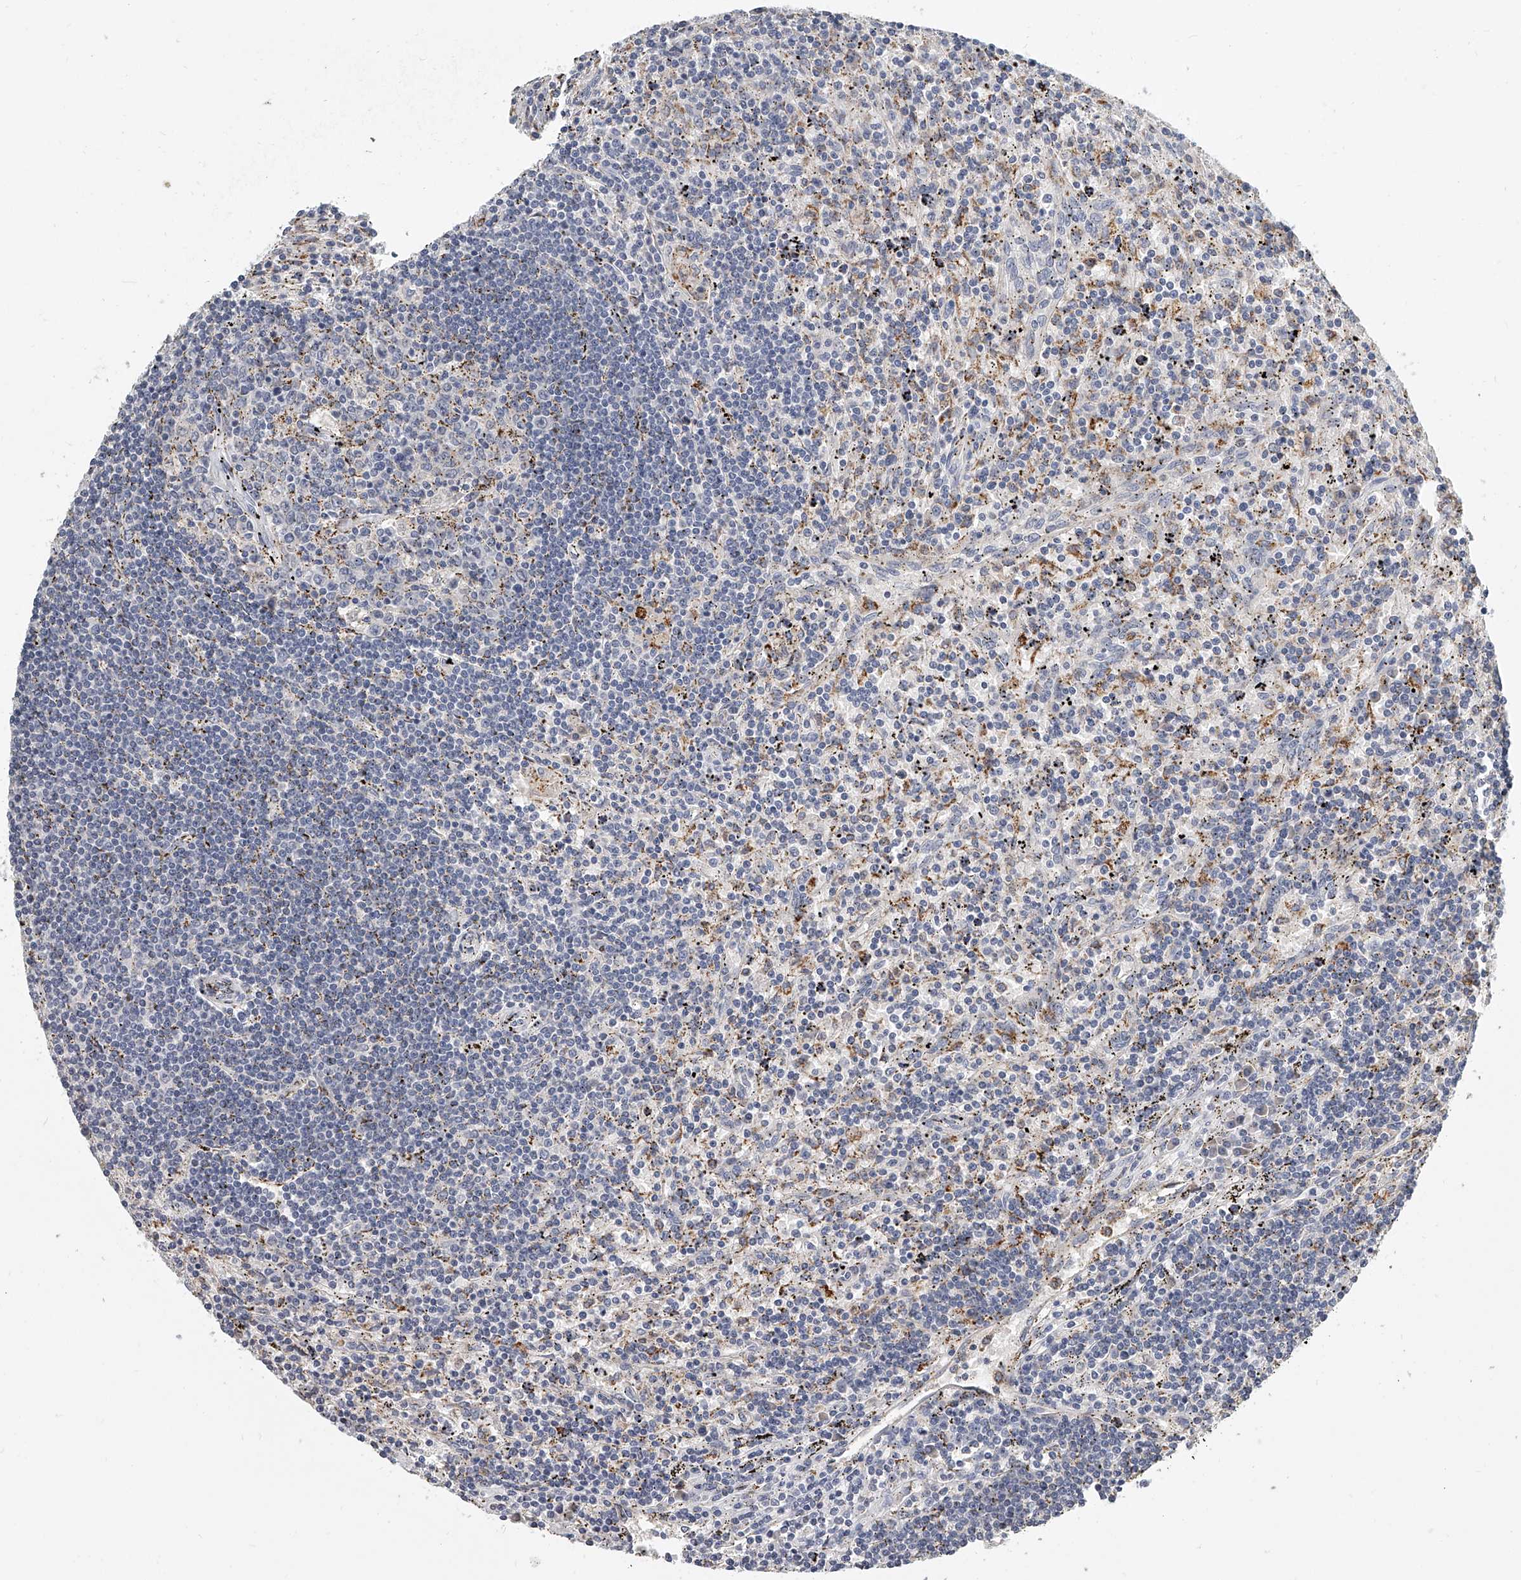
{"staining": {"intensity": "negative", "quantity": "none", "location": "none"}, "tissue": "lymphoma", "cell_type": "Tumor cells", "image_type": "cancer", "snomed": [{"axis": "morphology", "description": "Malignant lymphoma, non-Hodgkin's type, Low grade"}, {"axis": "topography", "description": "Spleen"}], "caption": "Lymphoma was stained to show a protein in brown. There is no significant staining in tumor cells.", "gene": "KLHL7", "patient": {"sex": "male", "age": 76}}